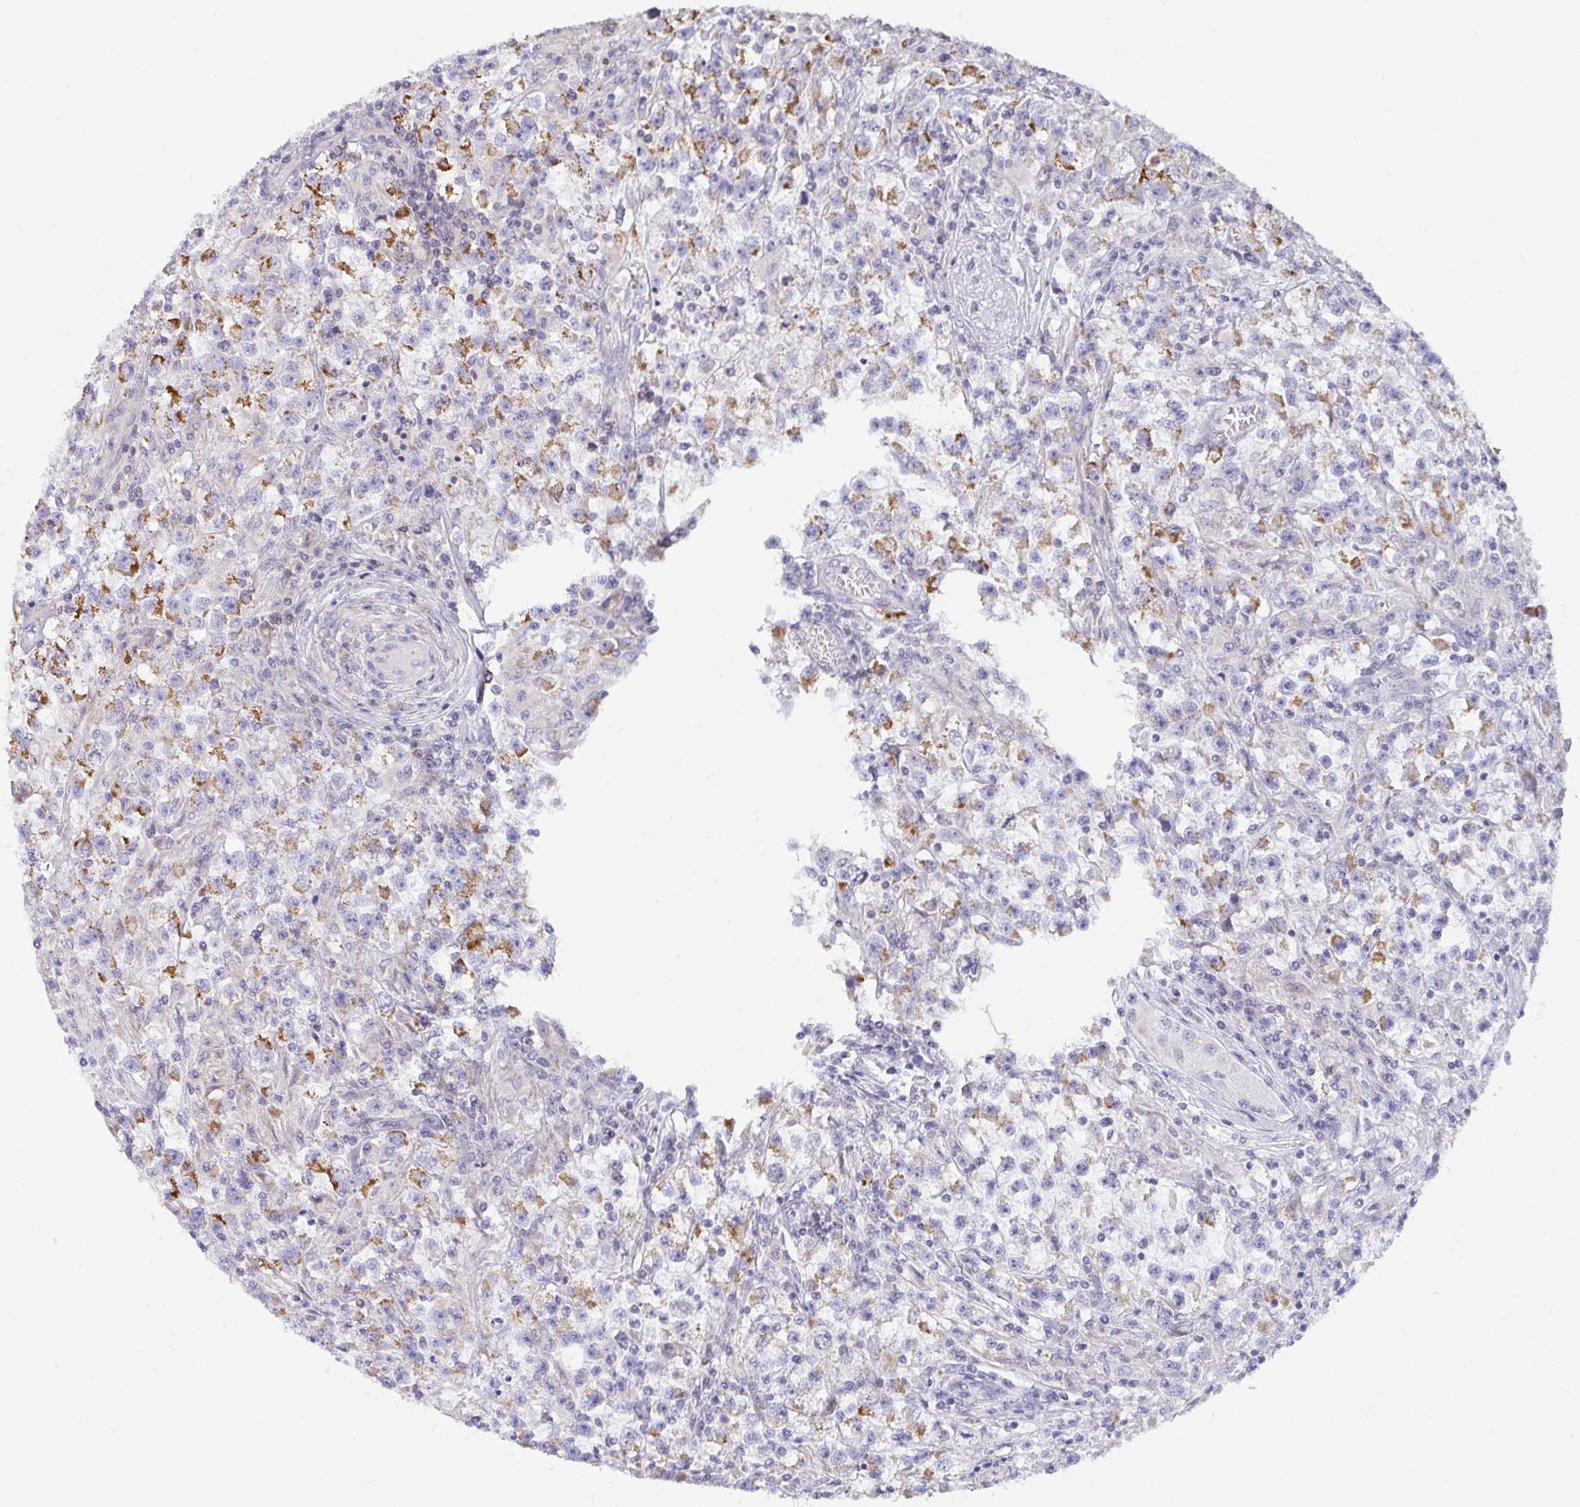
{"staining": {"intensity": "moderate", "quantity": "25%-75%", "location": "cytoplasmic/membranous"}, "tissue": "testis cancer", "cell_type": "Tumor cells", "image_type": "cancer", "snomed": [{"axis": "morphology", "description": "Seminoma, NOS"}, {"axis": "topography", "description": "Testis"}], "caption": "A brown stain highlights moderate cytoplasmic/membranous expression of a protein in seminoma (testis) tumor cells.", "gene": "EXOC5", "patient": {"sex": "male", "age": 31}}